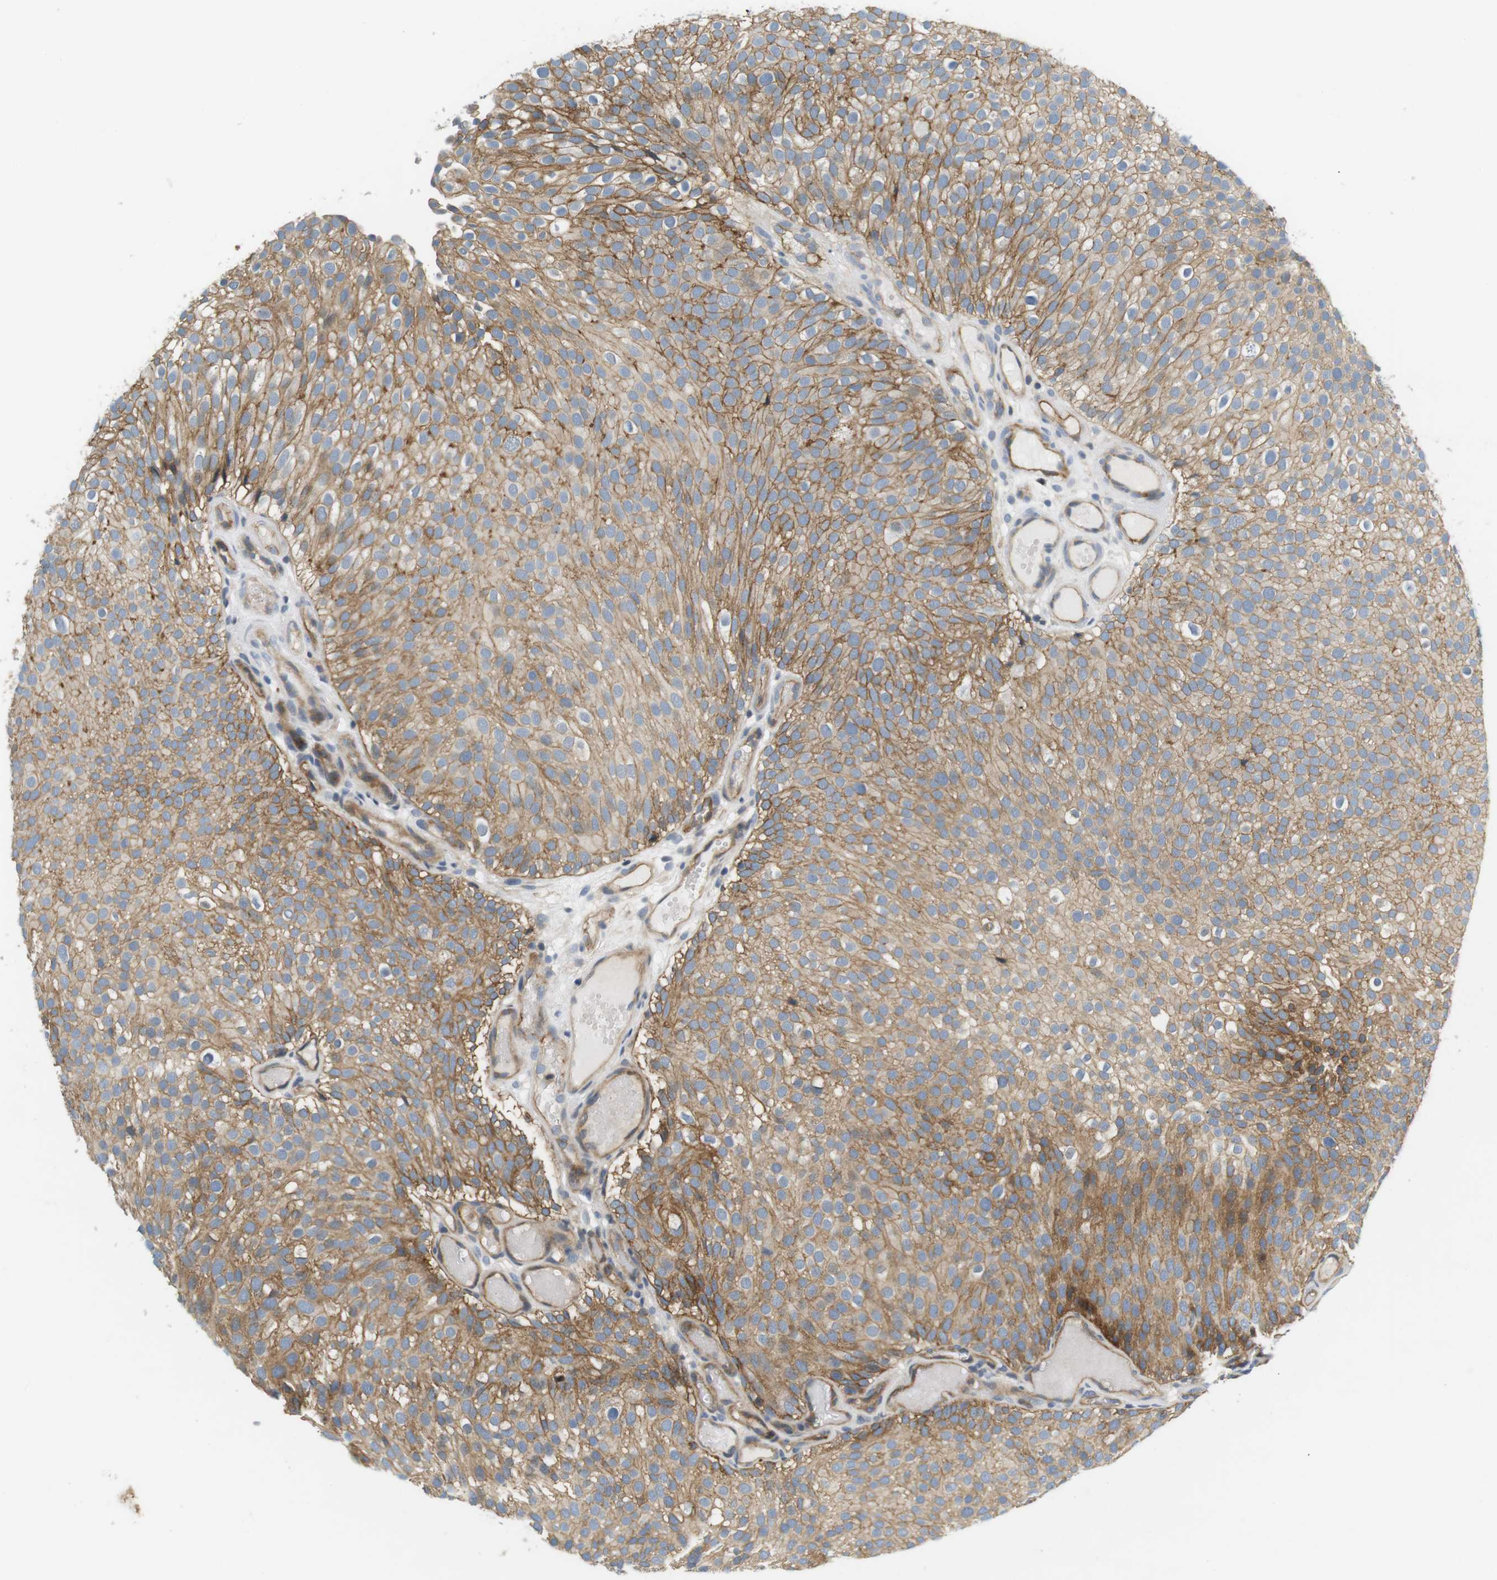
{"staining": {"intensity": "moderate", "quantity": ">75%", "location": "cytoplasmic/membranous"}, "tissue": "urothelial cancer", "cell_type": "Tumor cells", "image_type": "cancer", "snomed": [{"axis": "morphology", "description": "Urothelial carcinoma, Low grade"}, {"axis": "topography", "description": "Urinary bladder"}], "caption": "High-power microscopy captured an immunohistochemistry histopathology image of urothelial cancer, revealing moderate cytoplasmic/membranous staining in approximately >75% of tumor cells. Nuclei are stained in blue.", "gene": "SLC30A1", "patient": {"sex": "male", "age": 78}}